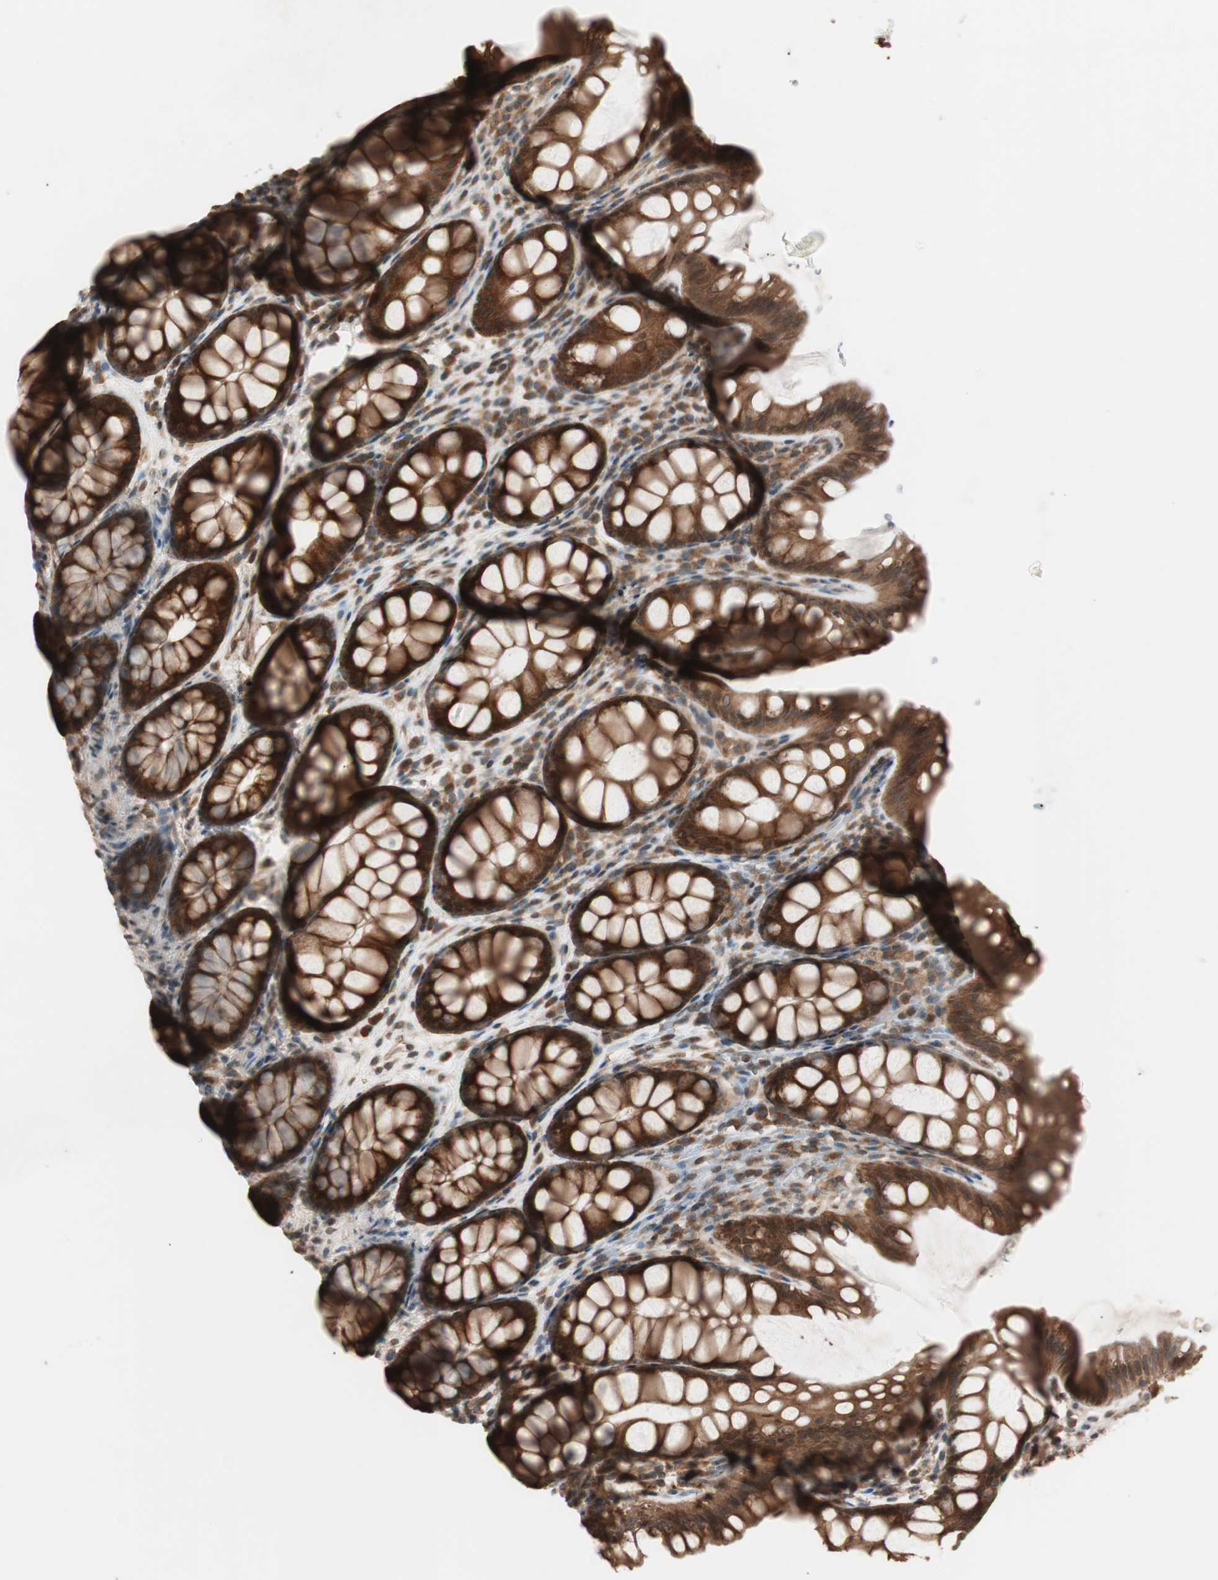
{"staining": {"intensity": "strong", "quantity": ">75%", "location": "cytoplasmic/membranous"}, "tissue": "colon", "cell_type": "Glandular cells", "image_type": "normal", "snomed": [{"axis": "morphology", "description": "Normal tissue, NOS"}, {"axis": "topography", "description": "Colon"}], "caption": "Glandular cells show high levels of strong cytoplasmic/membranous expression in approximately >75% of cells in benign colon.", "gene": "FBXO5", "patient": {"sex": "female", "age": 55}}